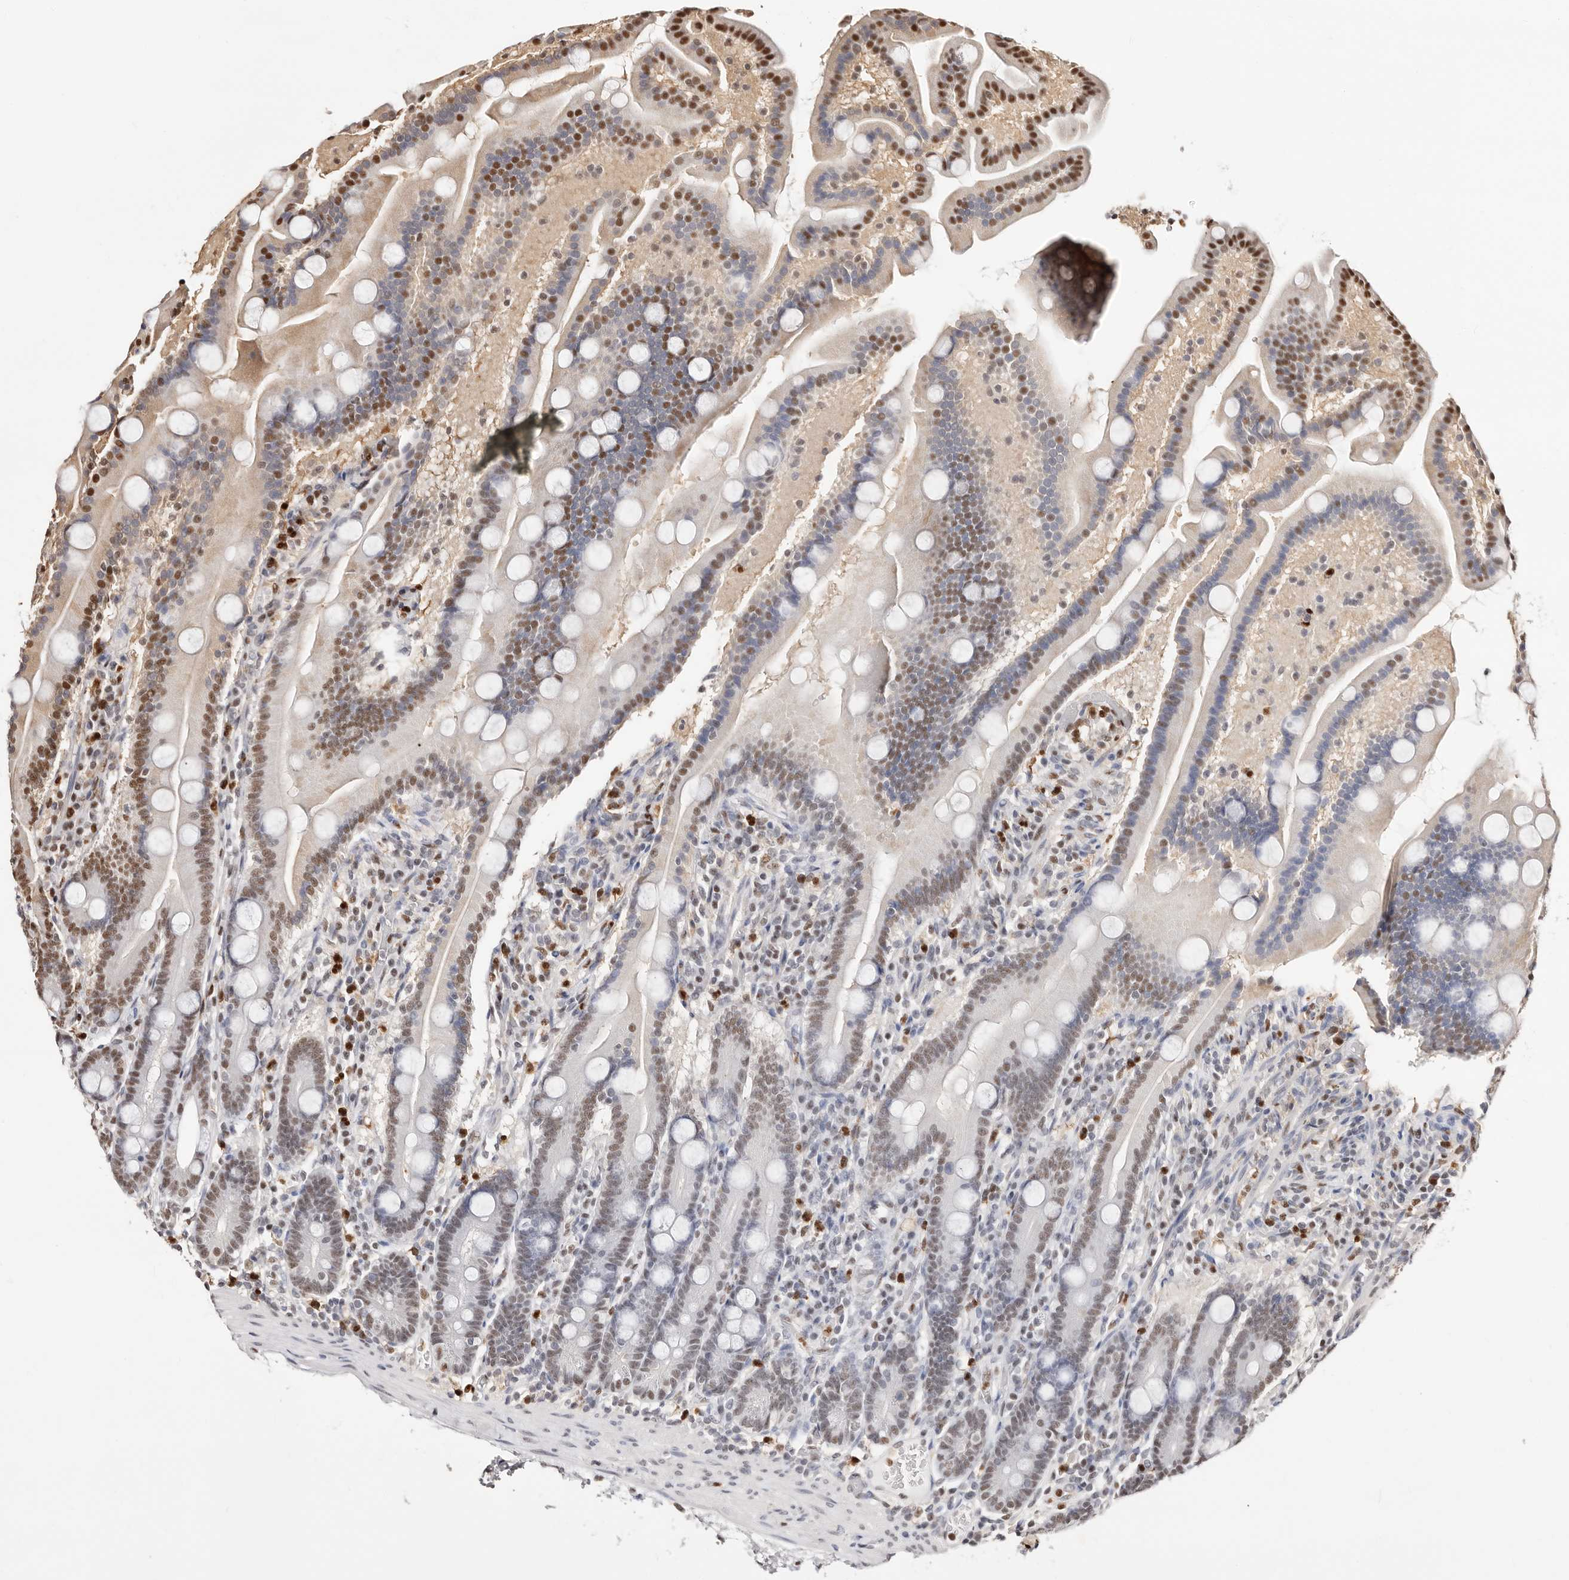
{"staining": {"intensity": "moderate", "quantity": ">75%", "location": "nuclear"}, "tissue": "duodenum", "cell_type": "Glandular cells", "image_type": "normal", "snomed": [{"axis": "morphology", "description": "Normal tissue, NOS"}, {"axis": "topography", "description": "Duodenum"}], "caption": "A histopathology image of duodenum stained for a protein displays moderate nuclear brown staining in glandular cells.", "gene": "TKT", "patient": {"sex": "male", "age": 55}}